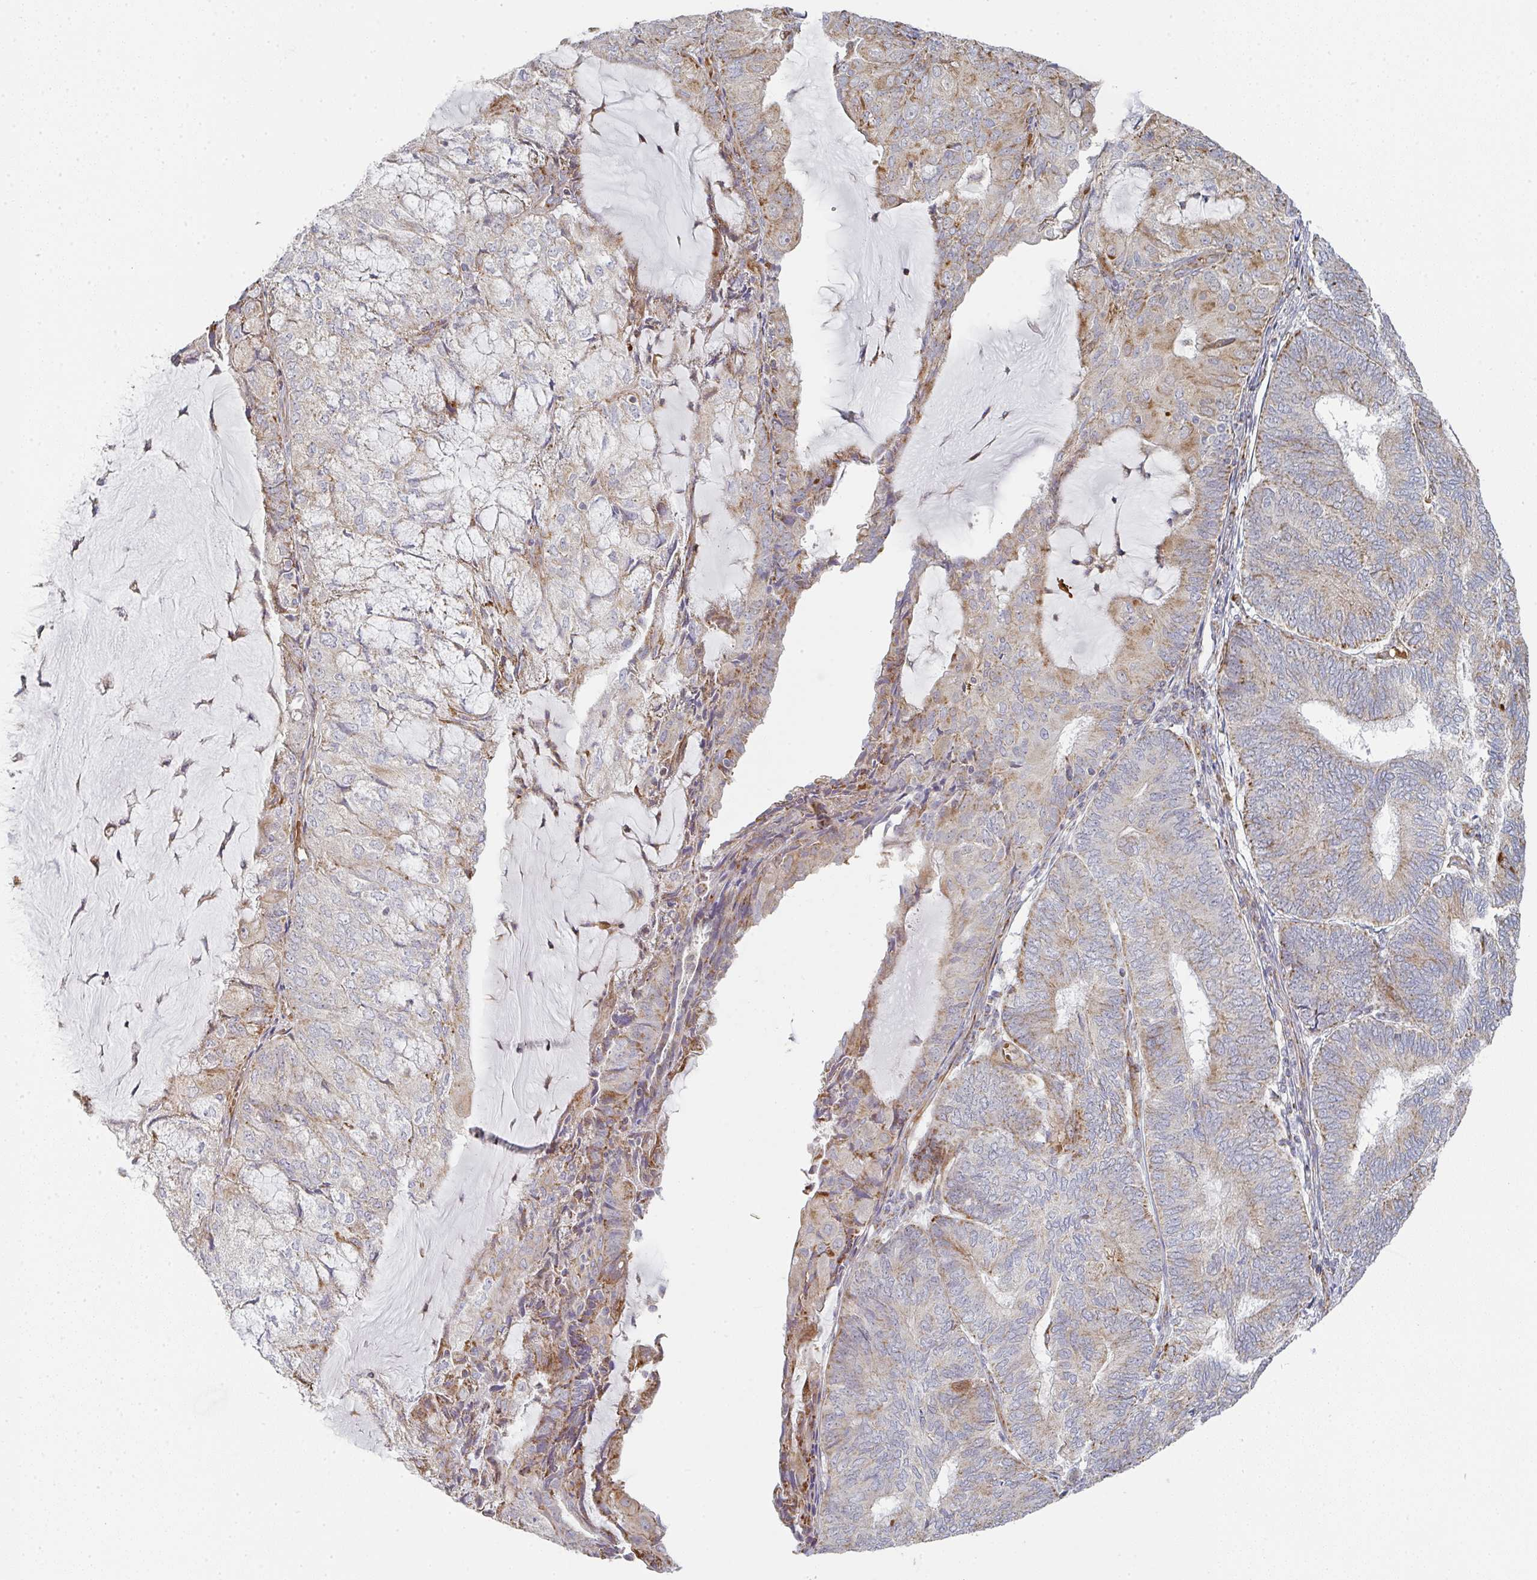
{"staining": {"intensity": "moderate", "quantity": "<25%", "location": "cytoplasmic/membranous"}, "tissue": "endometrial cancer", "cell_type": "Tumor cells", "image_type": "cancer", "snomed": [{"axis": "morphology", "description": "Adenocarcinoma, NOS"}, {"axis": "topography", "description": "Endometrium"}], "caption": "Moderate cytoplasmic/membranous staining for a protein is appreciated in about <25% of tumor cells of endometrial cancer using immunohistochemistry (IHC).", "gene": "ZNF526", "patient": {"sex": "female", "age": 81}}